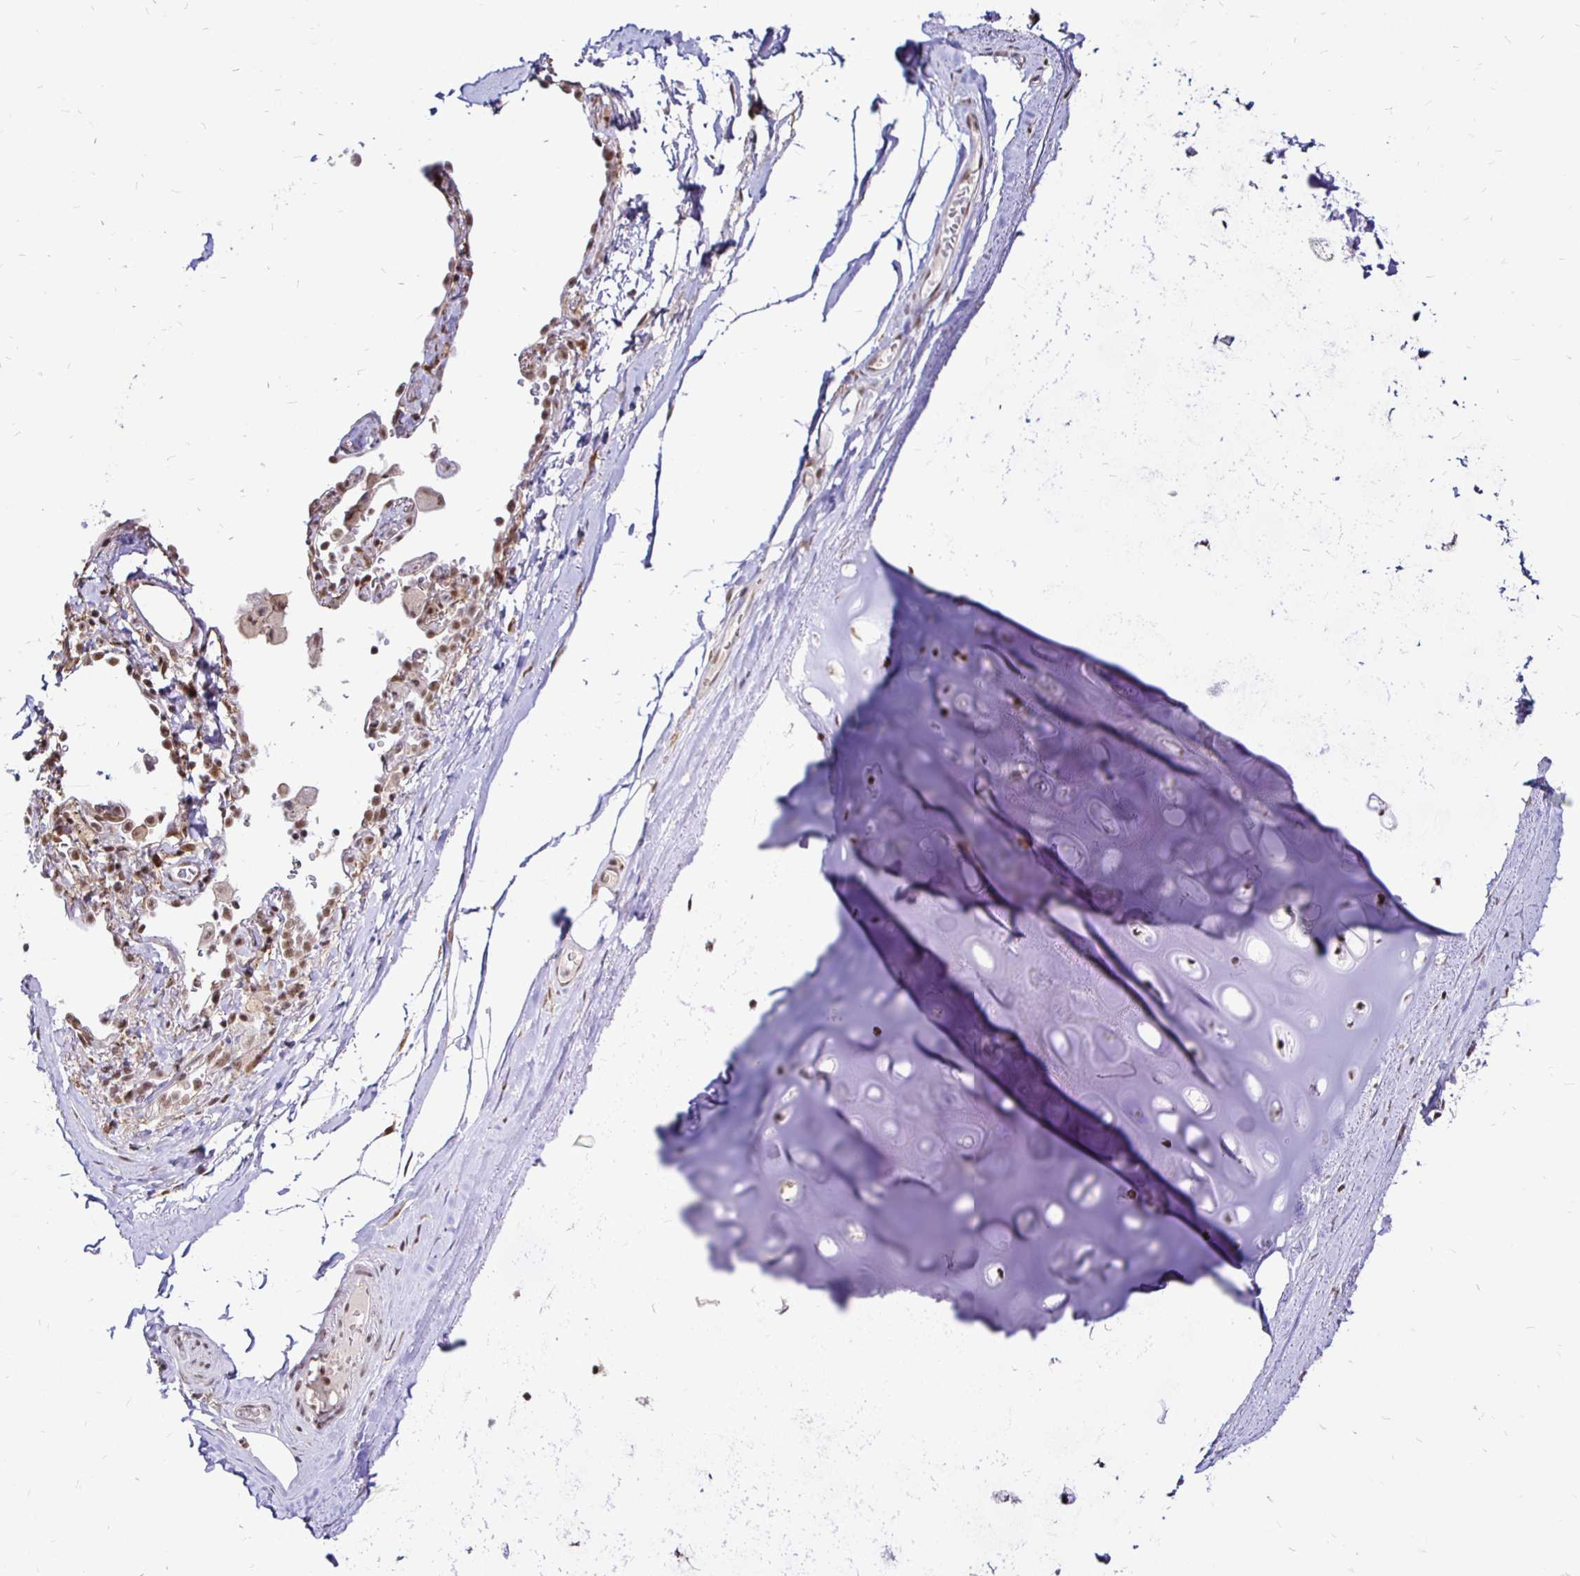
{"staining": {"intensity": "moderate", "quantity": "25%-75%", "location": "nuclear"}, "tissue": "adipose tissue", "cell_type": "Adipocytes", "image_type": "normal", "snomed": [{"axis": "morphology", "description": "Normal tissue, NOS"}, {"axis": "topography", "description": "Cartilage tissue"}, {"axis": "topography", "description": "Bronchus"}], "caption": "Protein analysis of unremarkable adipose tissue displays moderate nuclear expression in about 25%-75% of adipocytes.", "gene": "SIN3A", "patient": {"sex": "male", "age": 64}}